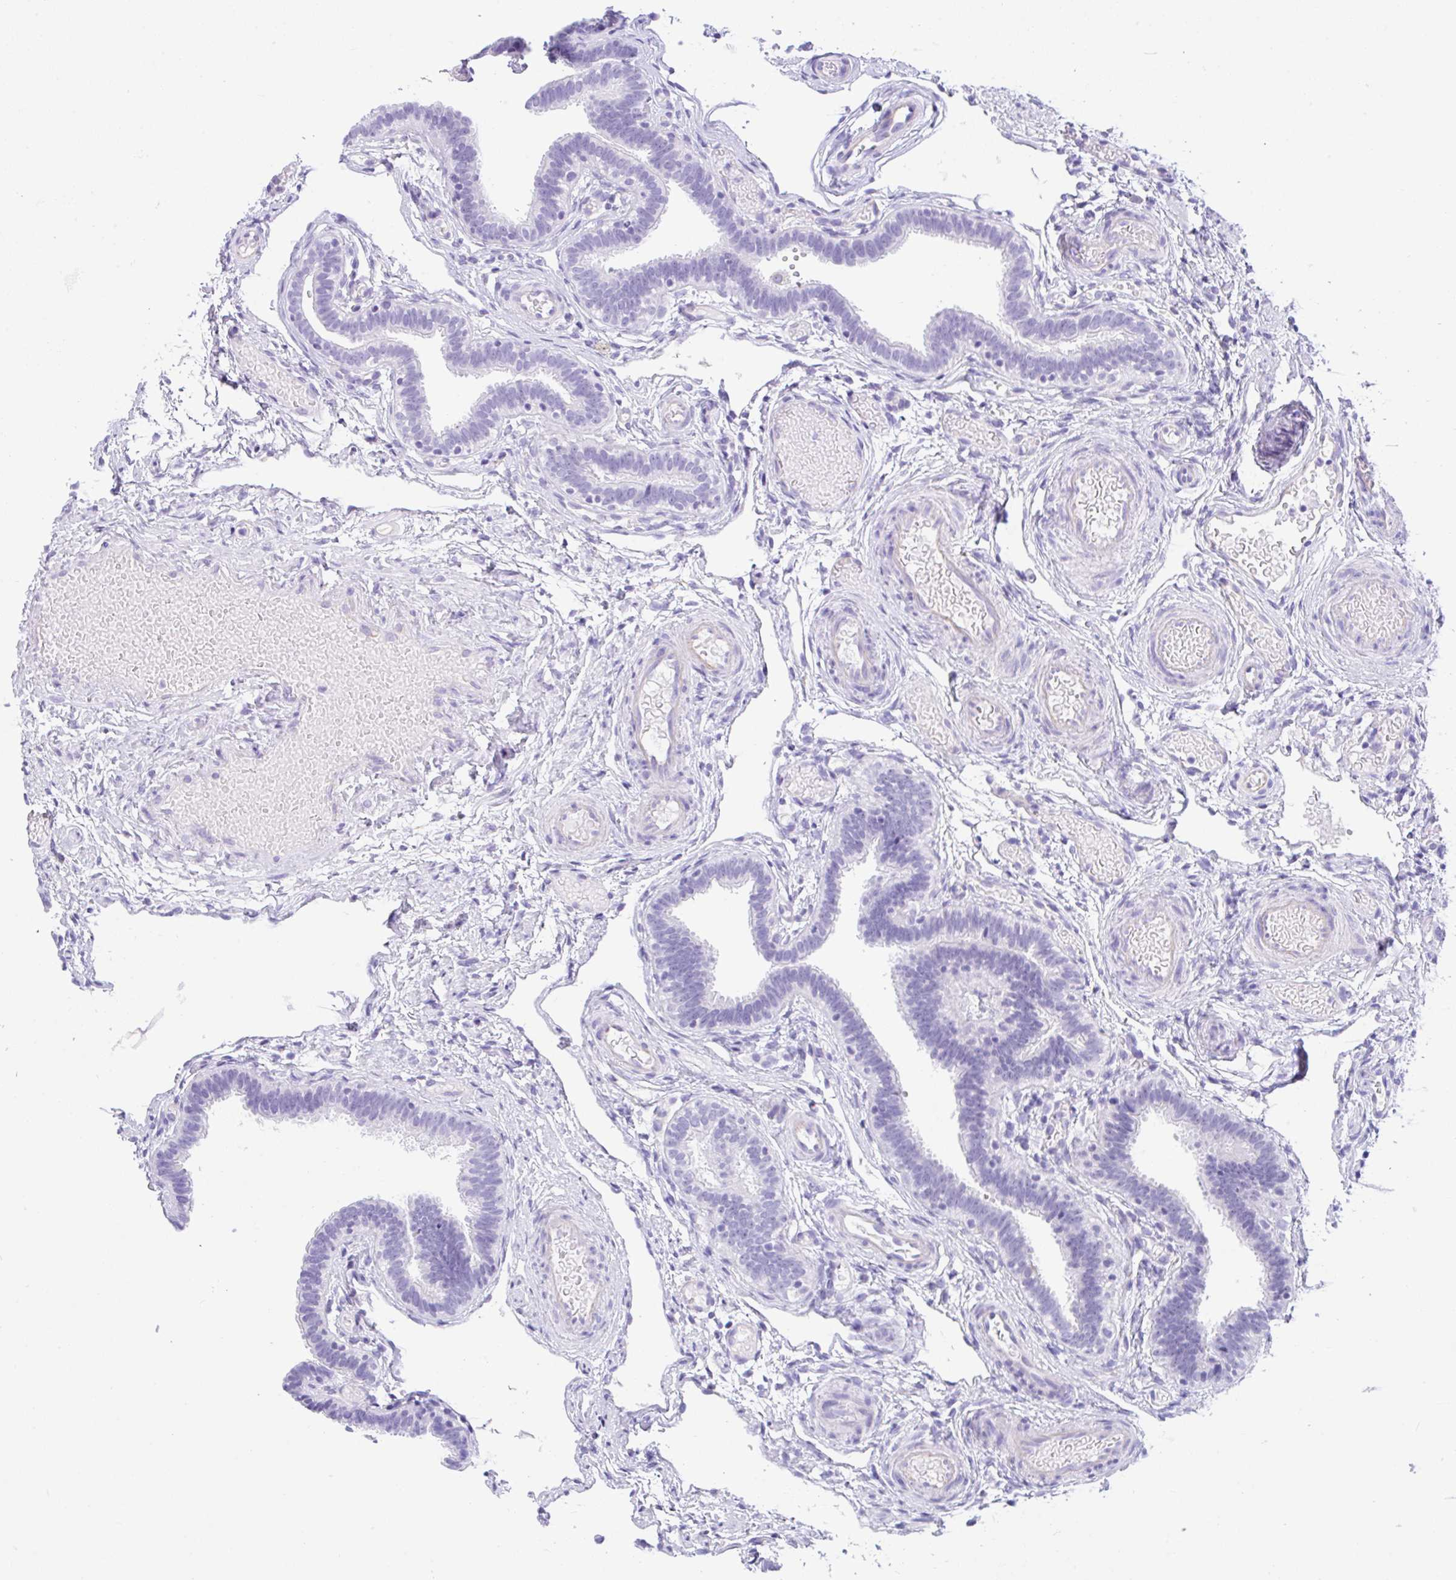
{"staining": {"intensity": "negative", "quantity": "none", "location": "none"}, "tissue": "fallopian tube", "cell_type": "Glandular cells", "image_type": "normal", "snomed": [{"axis": "morphology", "description": "Normal tissue, NOS"}, {"axis": "topography", "description": "Fallopian tube"}], "caption": "Glandular cells are negative for protein expression in benign human fallopian tube. The staining is performed using DAB (3,3'-diaminobenzidine) brown chromogen with nuclei counter-stained in using hematoxylin.", "gene": "NDUFAF8", "patient": {"sex": "female", "age": 37}}